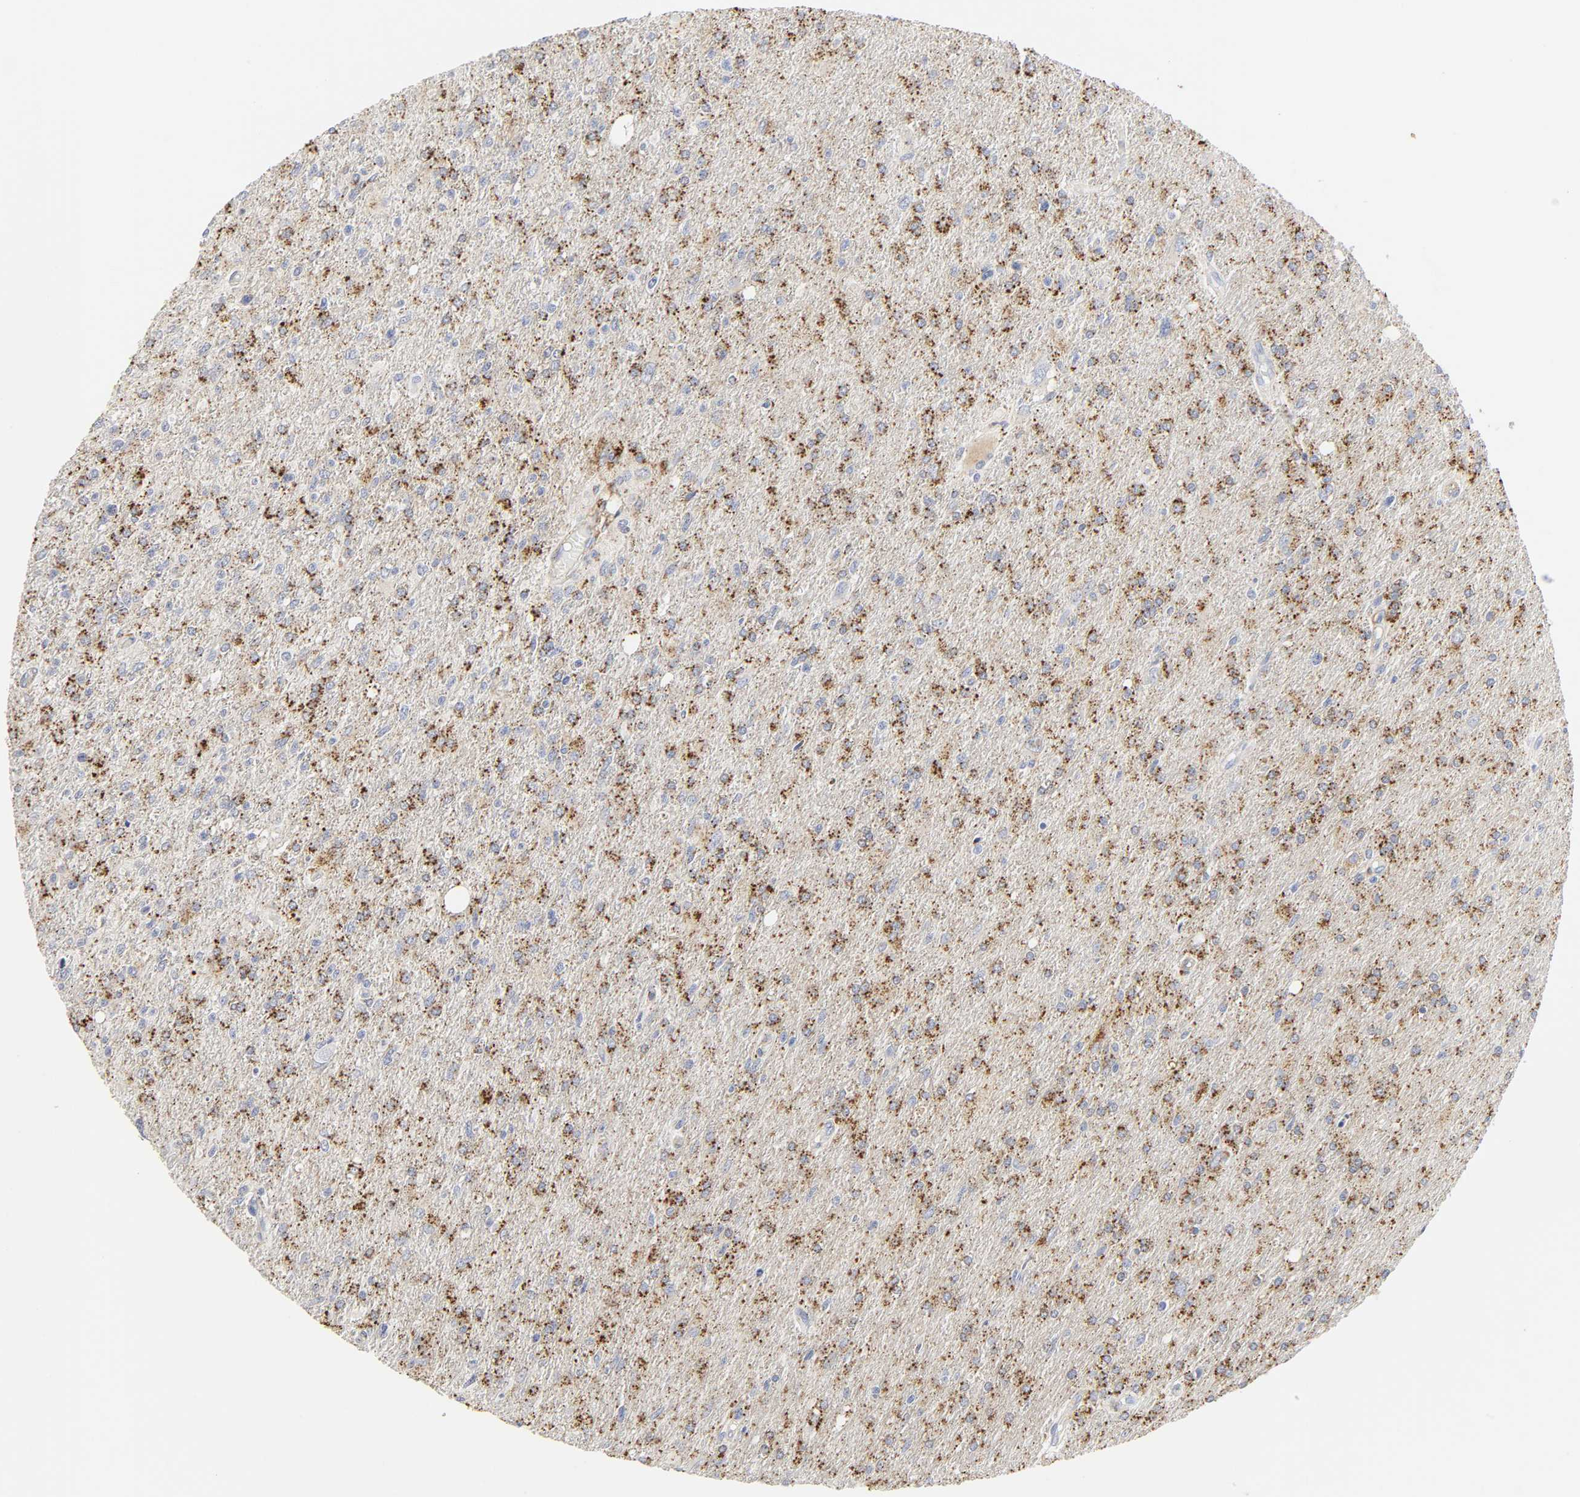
{"staining": {"intensity": "strong", "quantity": ">75%", "location": "cytoplasmic/membranous"}, "tissue": "glioma", "cell_type": "Tumor cells", "image_type": "cancer", "snomed": [{"axis": "morphology", "description": "Glioma, malignant, High grade"}, {"axis": "topography", "description": "Cerebral cortex"}], "caption": "Immunohistochemical staining of high-grade glioma (malignant) exhibits high levels of strong cytoplasmic/membranous expression in about >75% of tumor cells. (DAB (3,3'-diaminobenzidine) = brown stain, brightfield microscopy at high magnification).", "gene": "MAGEB17", "patient": {"sex": "male", "age": 76}}